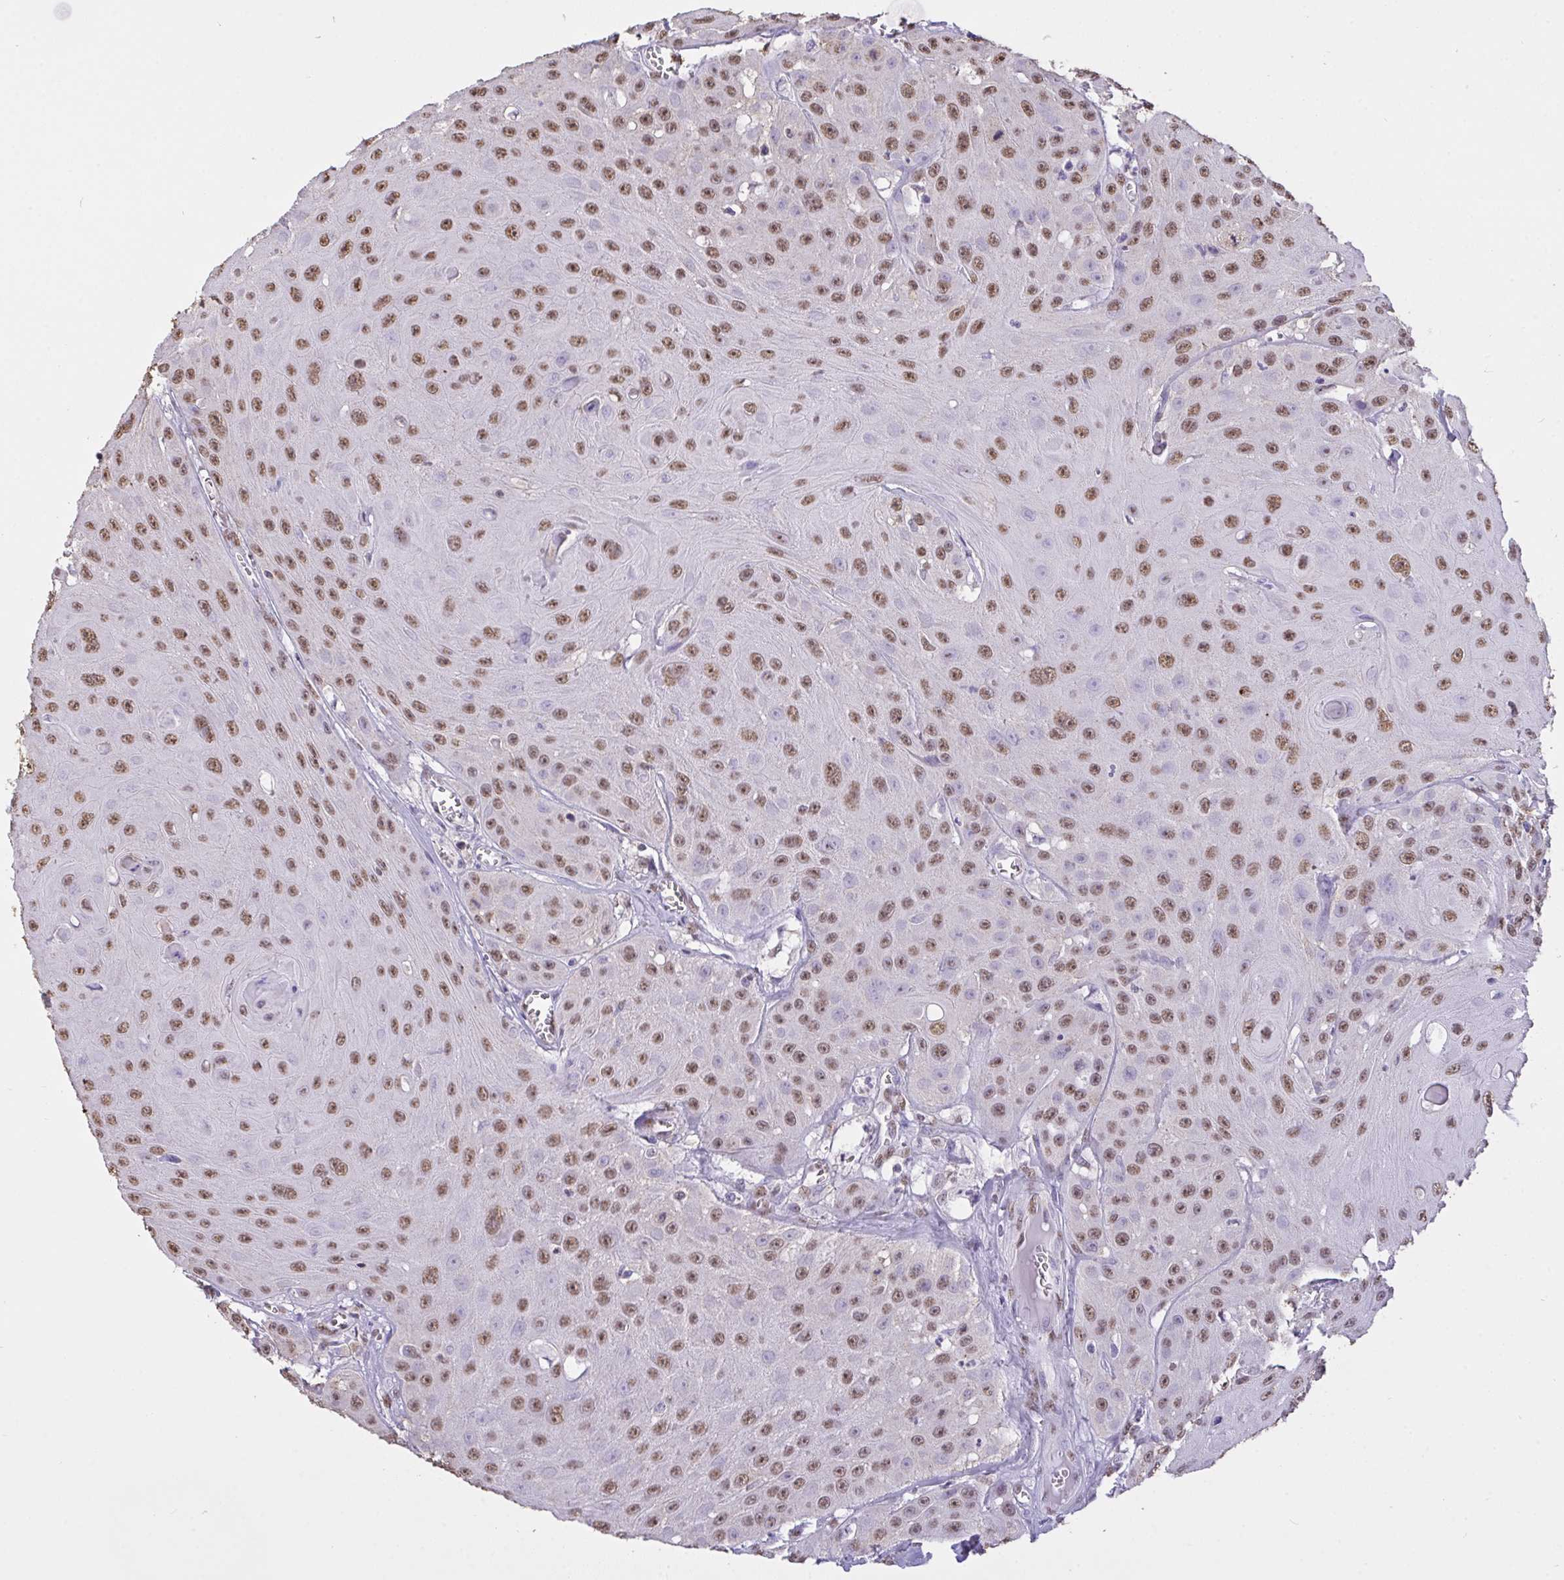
{"staining": {"intensity": "moderate", "quantity": ">75%", "location": "nuclear"}, "tissue": "head and neck cancer", "cell_type": "Tumor cells", "image_type": "cancer", "snomed": [{"axis": "morphology", "description": "Squamous cell carcinoma, NOS"}, {"axis": "topography", "description": "Oral tissue"}, {"axis": "topography", "description": "Head-Neck"}], "caption": "Immunohistochemical staining of human head and neck cancer demonstrates medium levels of moderate nuclear protein positivity in approximately >75% of tumor cells. The staining was performed using DAB, with brown indicating positive protein expression. Nuclei are stained blue with hematoxylin.", "gene": "SEMA6B", "patient": {"sex": "male", "age": 81}}